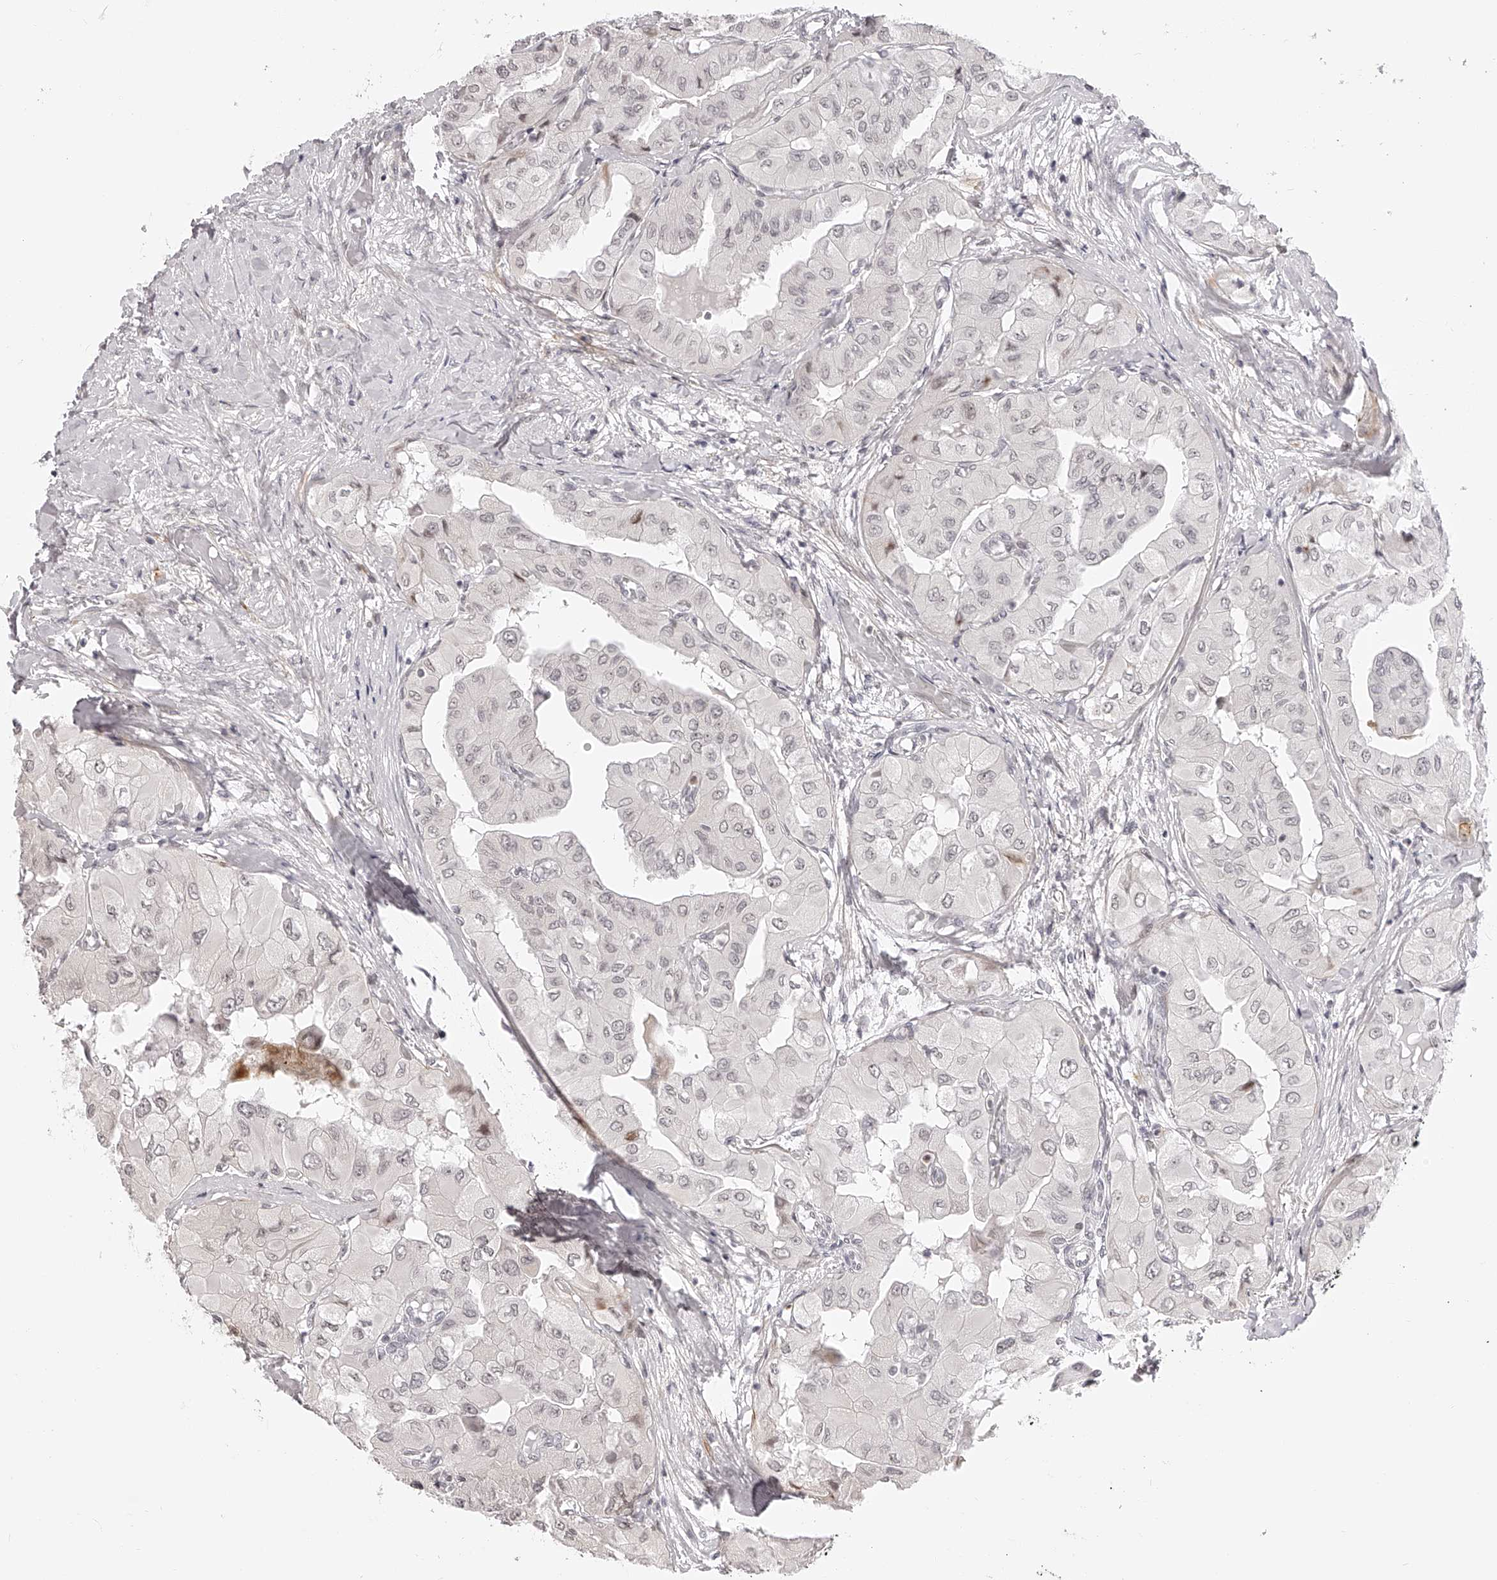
{"staining": {"intensity": "weak", "quantity": "<25%", "location": "nuclear"}, "tissue": "thyroid cancer", "cell_type": "Tumor cells", "image_type": "cancer", "snomed": [{"axis": "morphology", "description": "Papillary adenocarcinoma, NOS"}, {"axis": "topography", "description": "Thyroid gland"}], "caption": "IHC of human papillary adenocarcinoma (thyroid) displays no expression in tumor cells.", "gene": "PLEKHG1", "patient": {"sex": "female", "age": 59}}